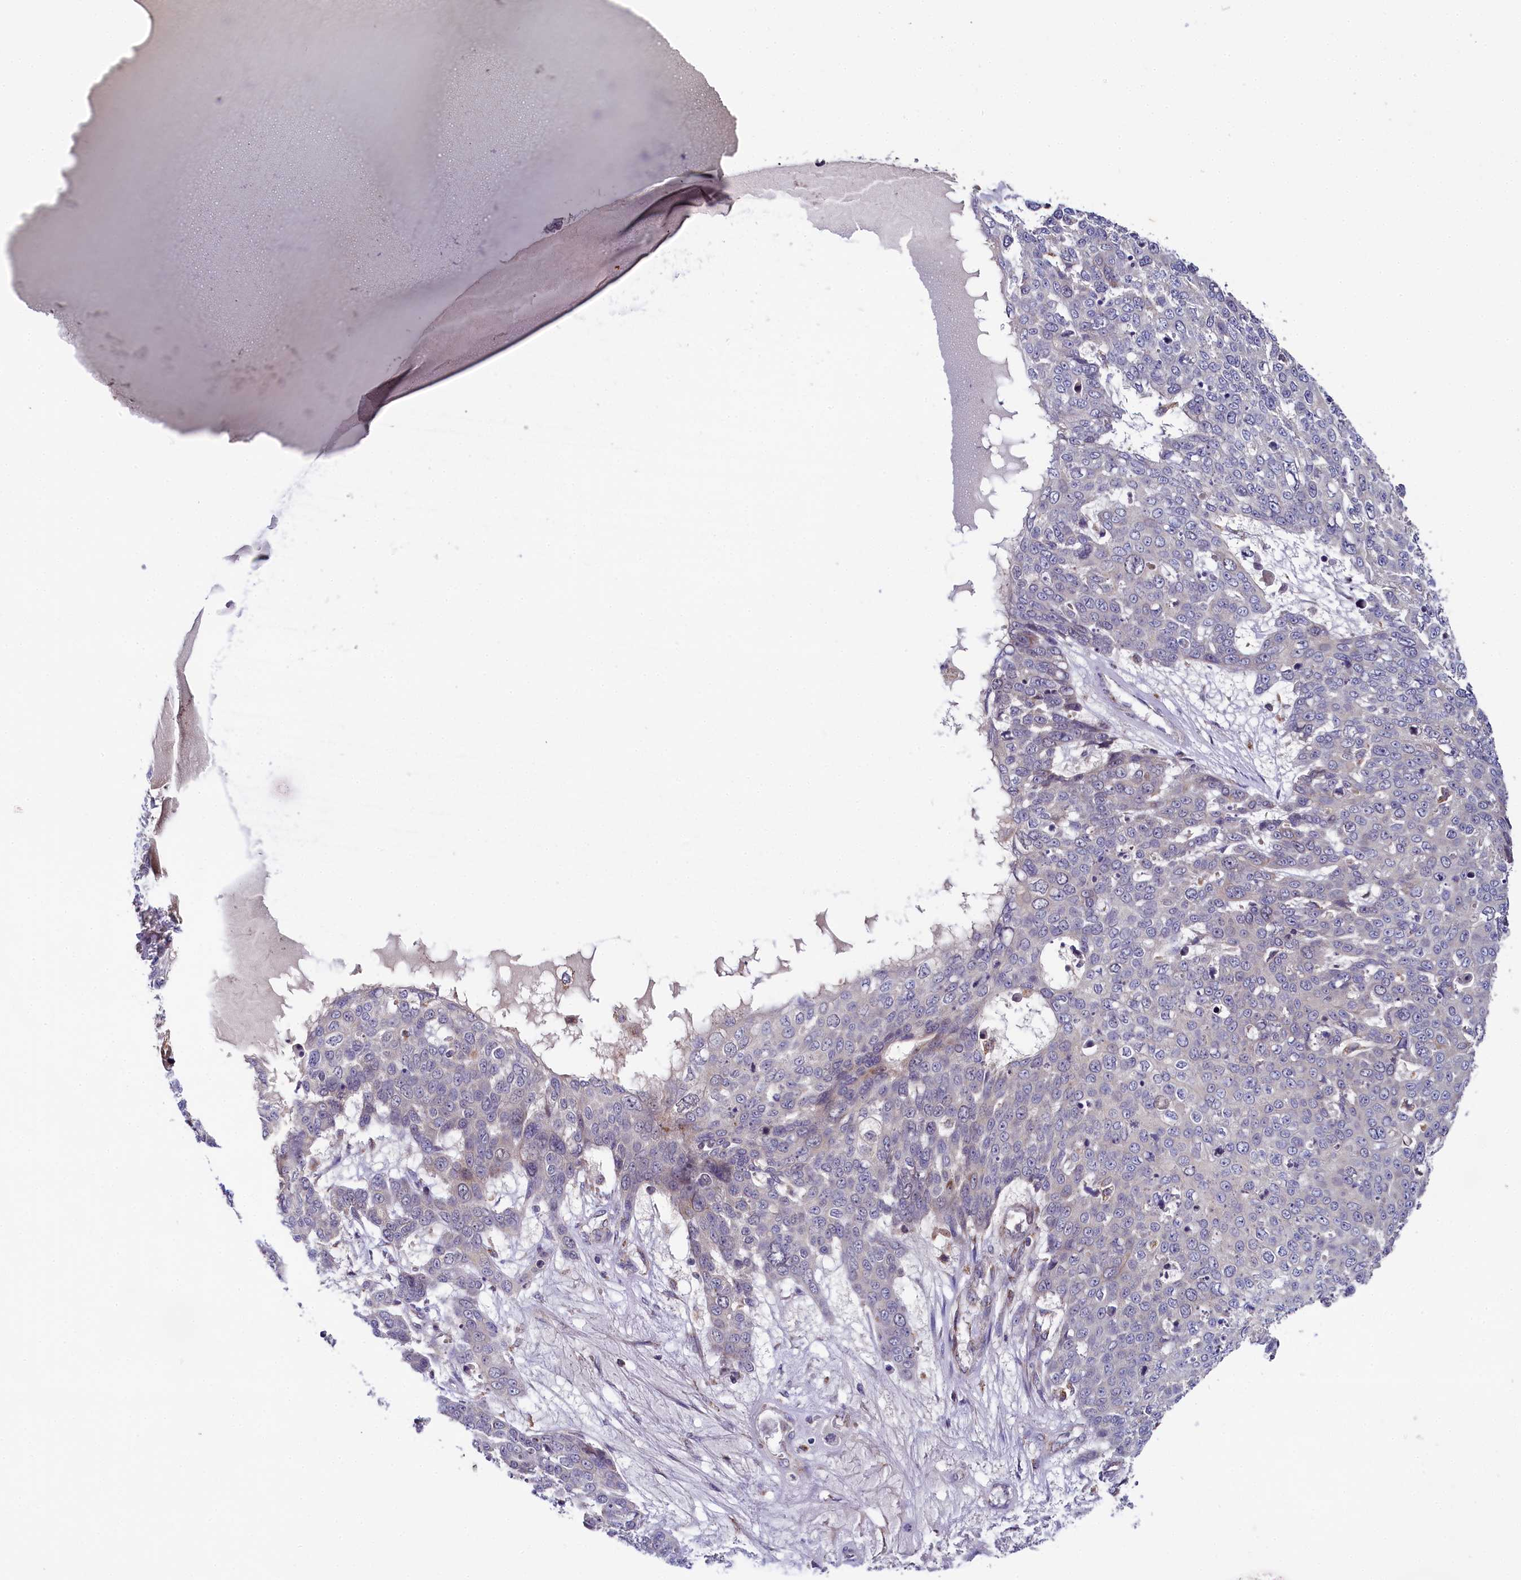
{"staining": {"intensity": "negative", "quantity": "none", "location": "none"}, "tissue": "skin cancer", "cell_type": "Tumor cells", "image_type": "cancer", "snomed": [{"axis": "morphology", "description": "Squamous cell carcinoma, NOS"}, {"axis": "topography", "description": "Skin"}], "caption": "Immunohistochemistry micrograph of skin squamous cell carcinoma stained for a protein (brown), which displays no staining in tumor cells. (Brightfield microscopy of DAB immunohistochemistry (IHC) at high magnification).", "gene": "SPINK9", "patient": {"sex": "male", "age": 71}}